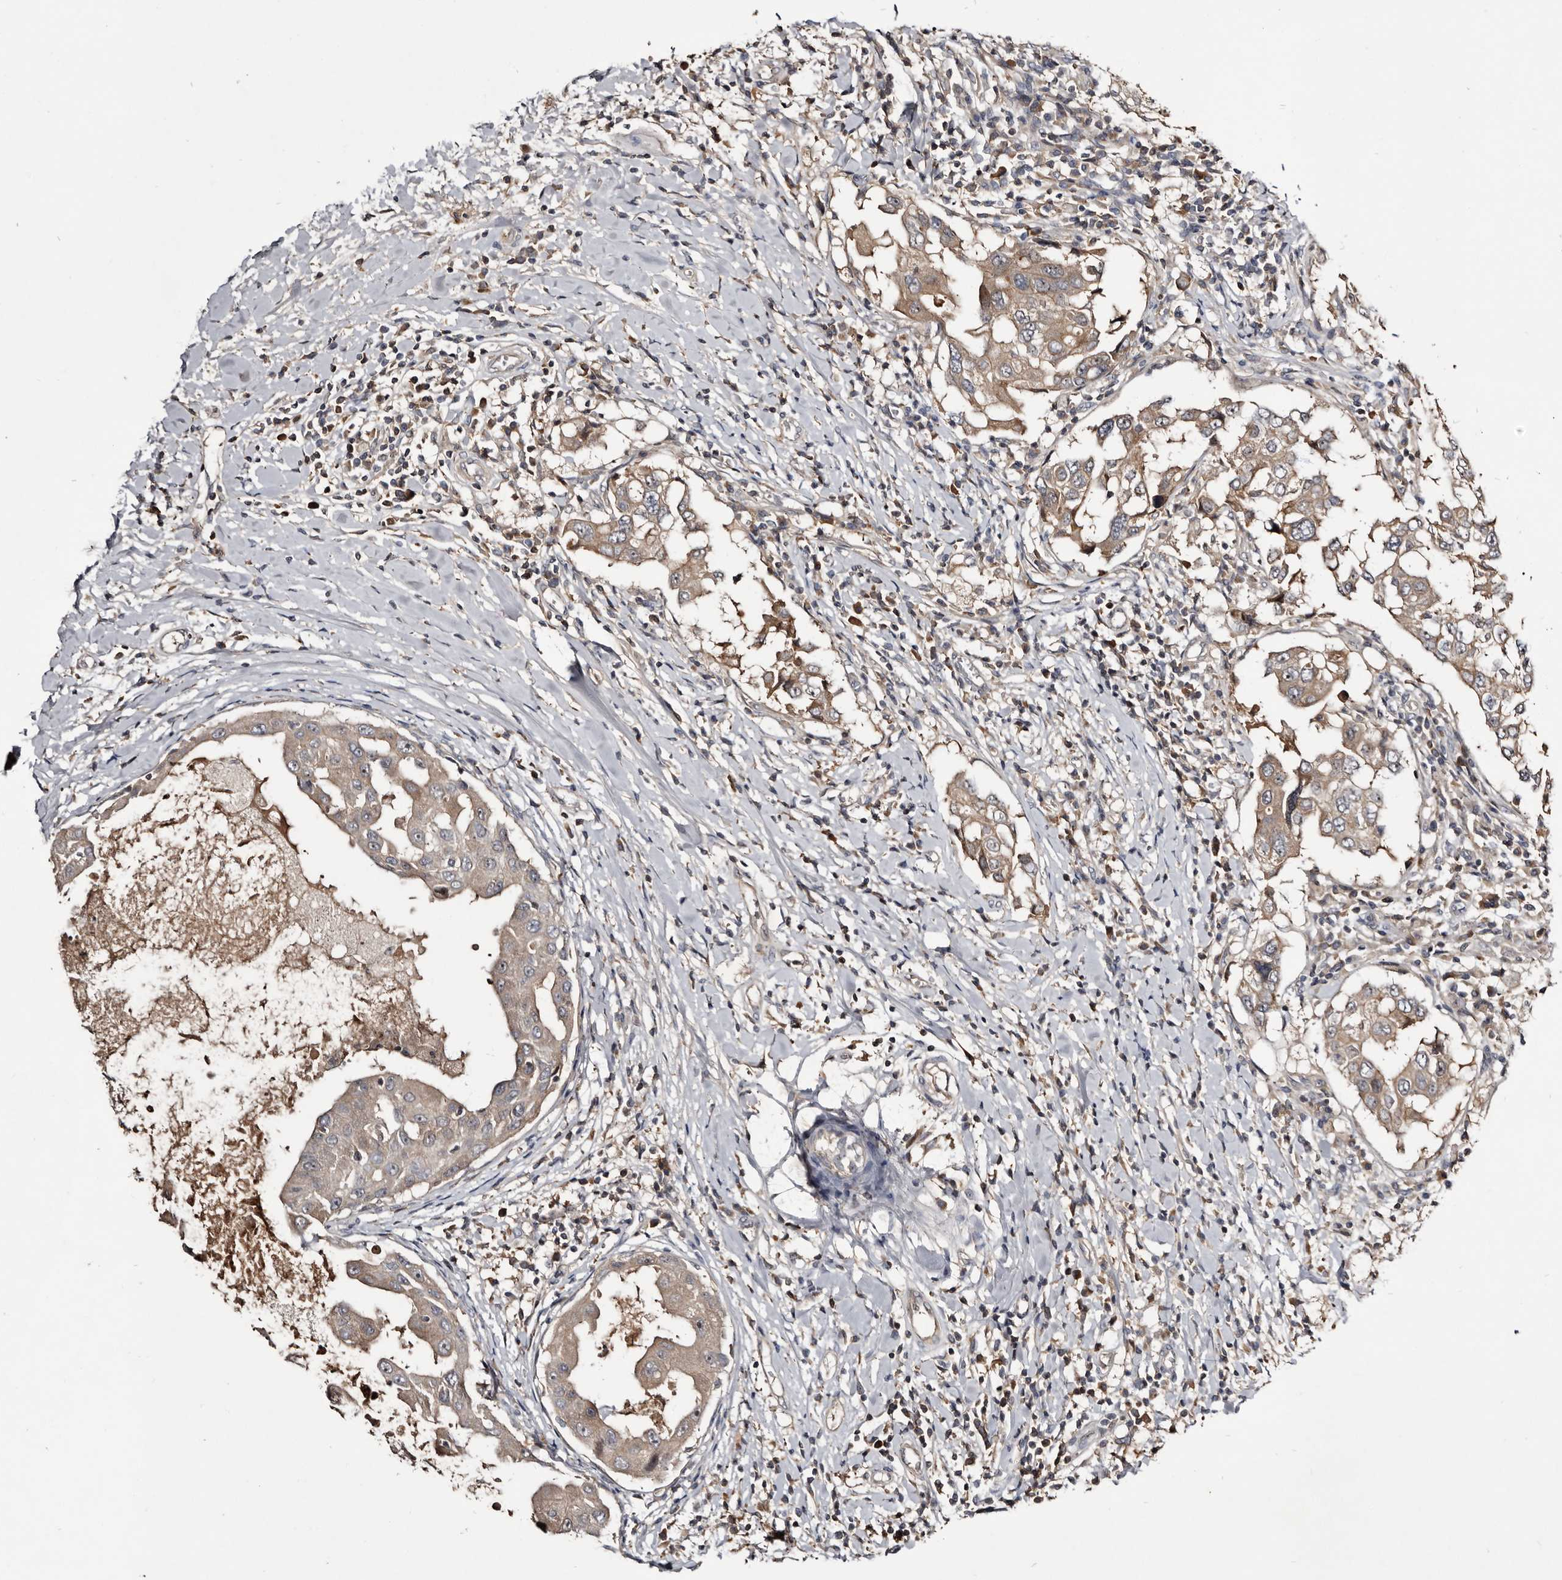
{"staining": {"intensity": "weak", "quantity": "25%-75%", "location": "cytoplasmic/membranous"}, "tissue": "breast cancer", "cell_type": "Tumor cells", "image_type": "cancer", "snomed": [{"axis": "morphology", "description": "Duct carcinoma"}, {"axis": "topography", "description": "Breast"}], "caption": "Immunohistochemistry photomicrograph of intraductal carcinoma (breast) stained for a protein (brown), which demonstrates low levels of weak cytoplasmic/membranous expression in approximately 25%-75% of tumor cells.", "gene": "TTC39A", "patient": {"sex": "female", "age": 27}}